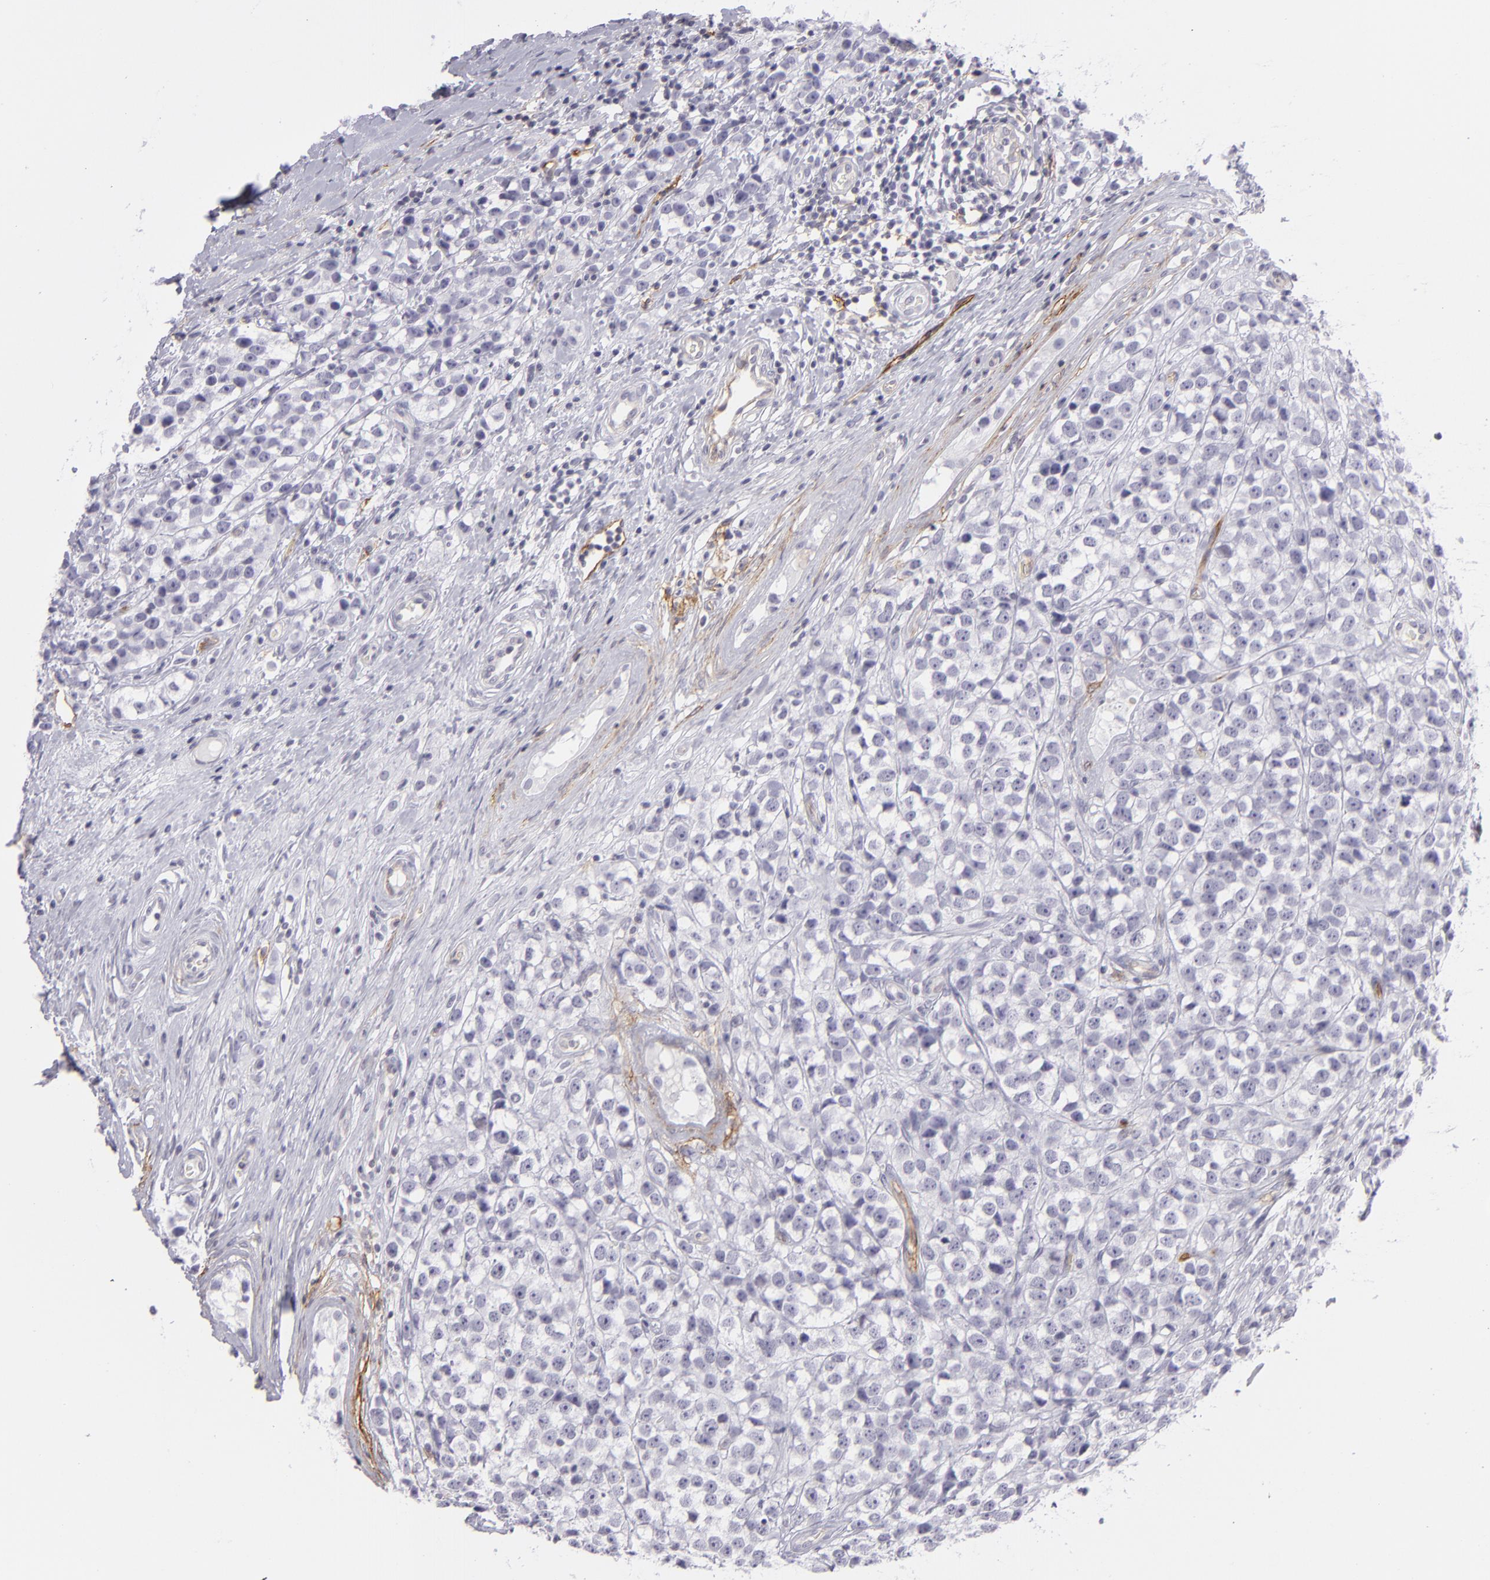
{"staining": {"intensity": "negative", "quantity": "none", "location": "none"}, "tissue": "testis cancer", "cell_type": "Tumor cells", "image_type": "cancer", "snomed": [{"axis": "morphology", "description": "Seminoma, NOS"}, {"axis": "topography", "description": "Testis"}], "caption": "IHC photomicrograph of human testis cancer (seminoma) stained for a protein (brown), which displays no staining in tumor cells. The staining is performed using DAB brown chromogen with nuclei counter-stained in using hematoxylin.", "gene": "THBD", "patient": {"sex": "male", "age": 25}}